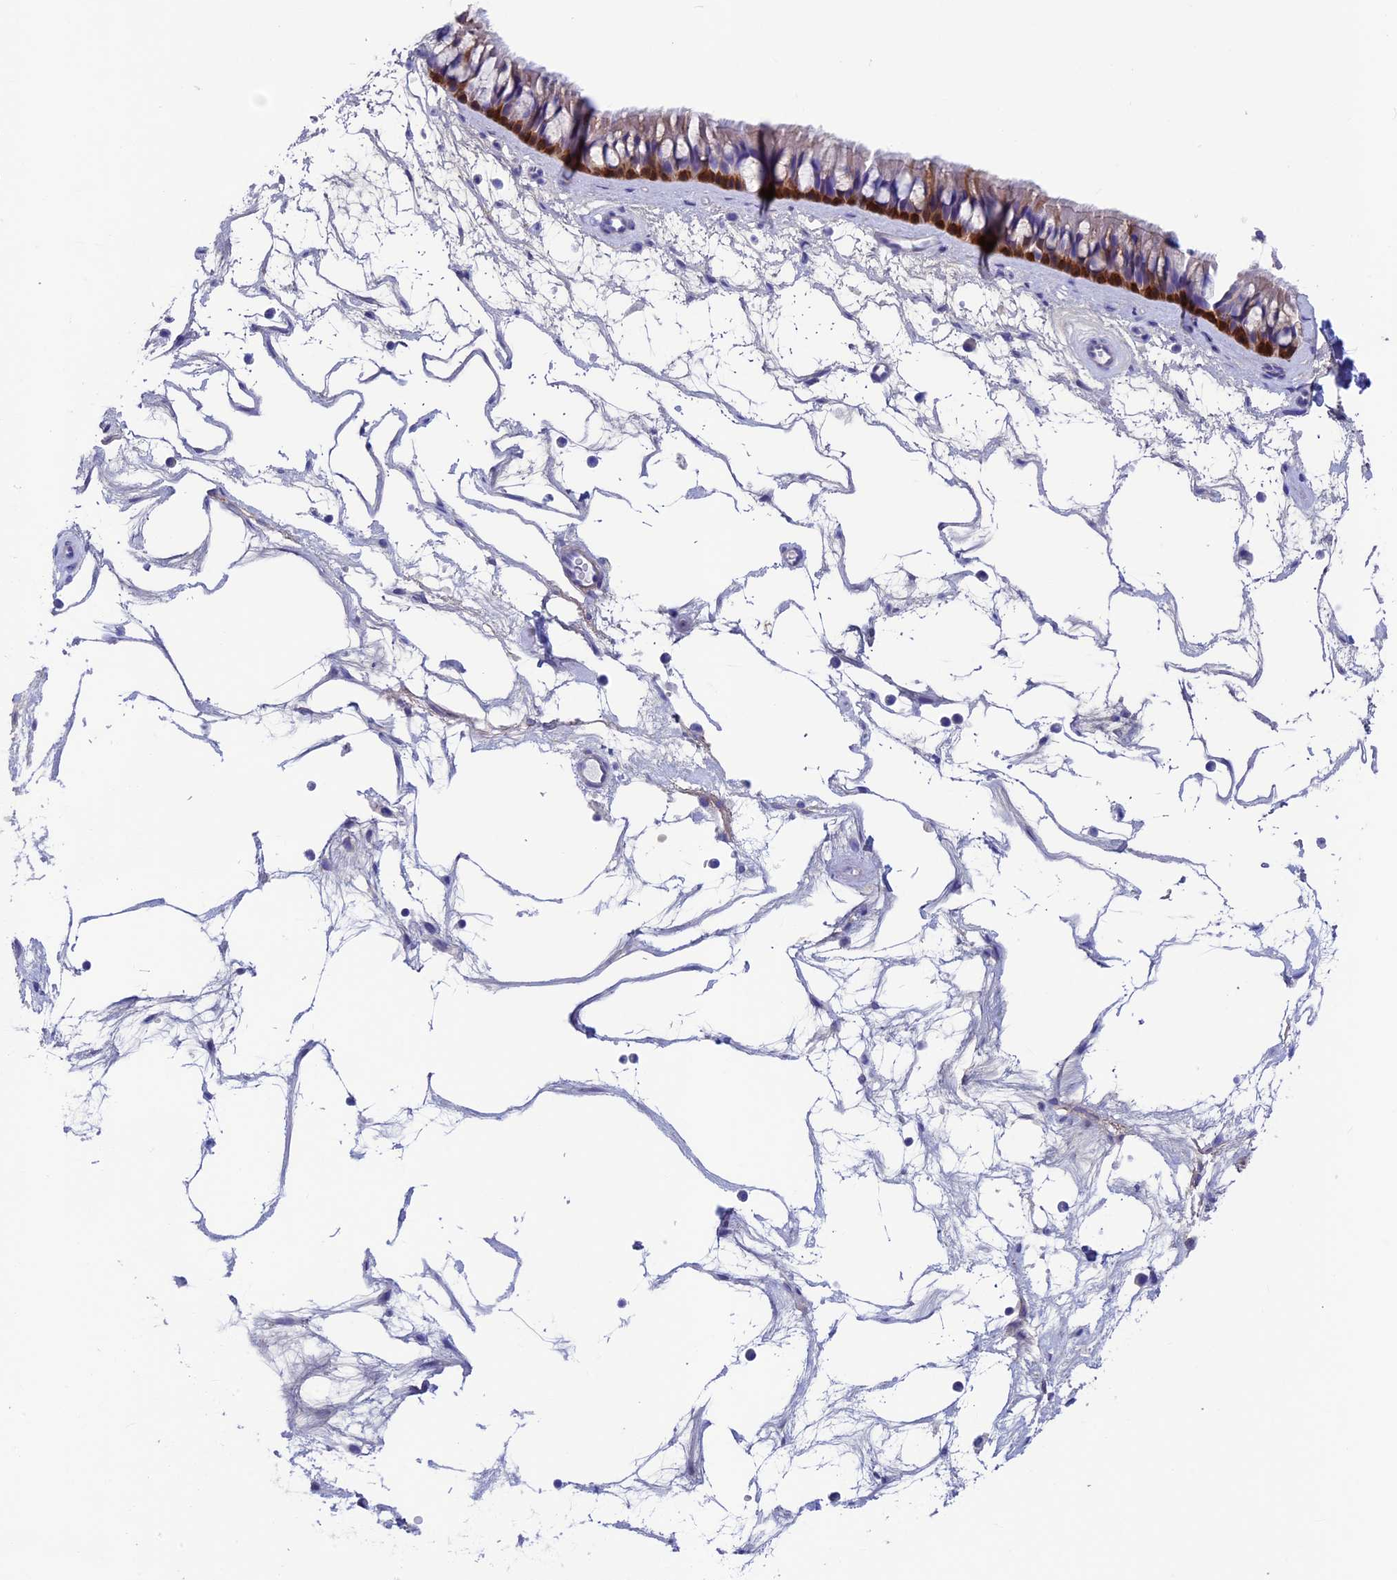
{"staining": {"intensity": "strong", "quantity": ">75%", "location": "cytoplasmic/membranous,nuclear"}, "tissue": "nasopharynx", "cell_type": "Respiratory epithelial cells", "image_type": "normal", "snomed": [{"axis": "morphology", "description": "Normal tissue, NOS"}, {"axis": "topography", "description": "Nasopharynx"}], "caption": "Nasopharynx stained with a brown dye shows strong cytoplasmic/membranous,nuclear positive expression in approximately >75% of respiratory epithelial cells.", "gene": "ADH7", "patient": {"sex": "male", "age": 64}}